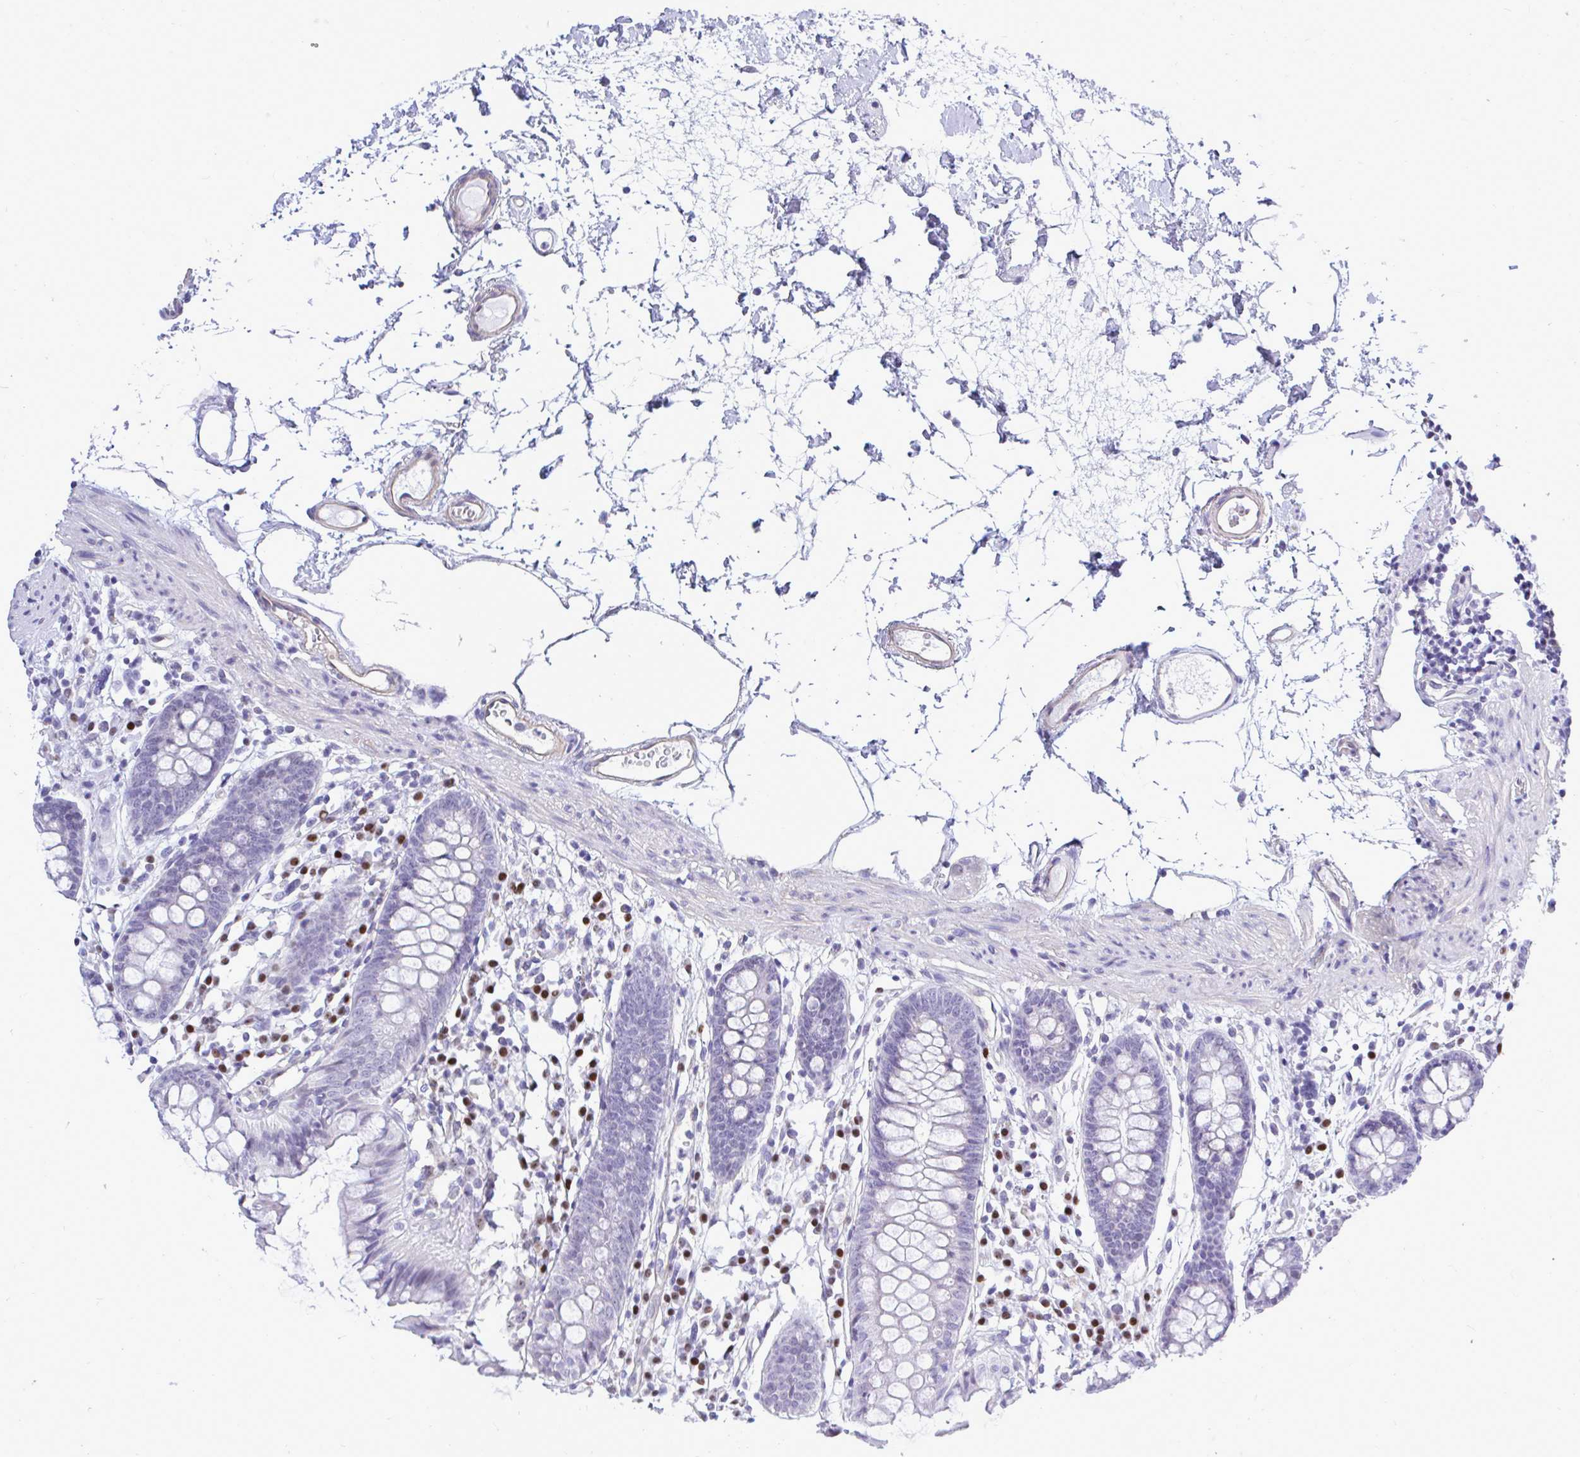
{"staining": {"intensity": "weak", "quantity": "25%-75%", "location": "cytoplasmic/membranous"}, "tissue": "colon", "cell_type": "Endothelial cells", "image_type": "normal", "snomed": [{"axis": "morphology", "description": "Normal tissue, NOS"}, {"axis": "topography", "description": "Colon"}], "caption": "Immunohistochemistry (IHC) photomicrograph of unremarkable colon: colon stained using immunohistochemistry displays low levels of weak protein expression localized specifically in the cytoplasmic/membranous of endothelial cells, appearing as a cytoplasmic/membranous brown color.", "gene": "SLC25A51", "patient": {"sex": "female", "age": 84}}